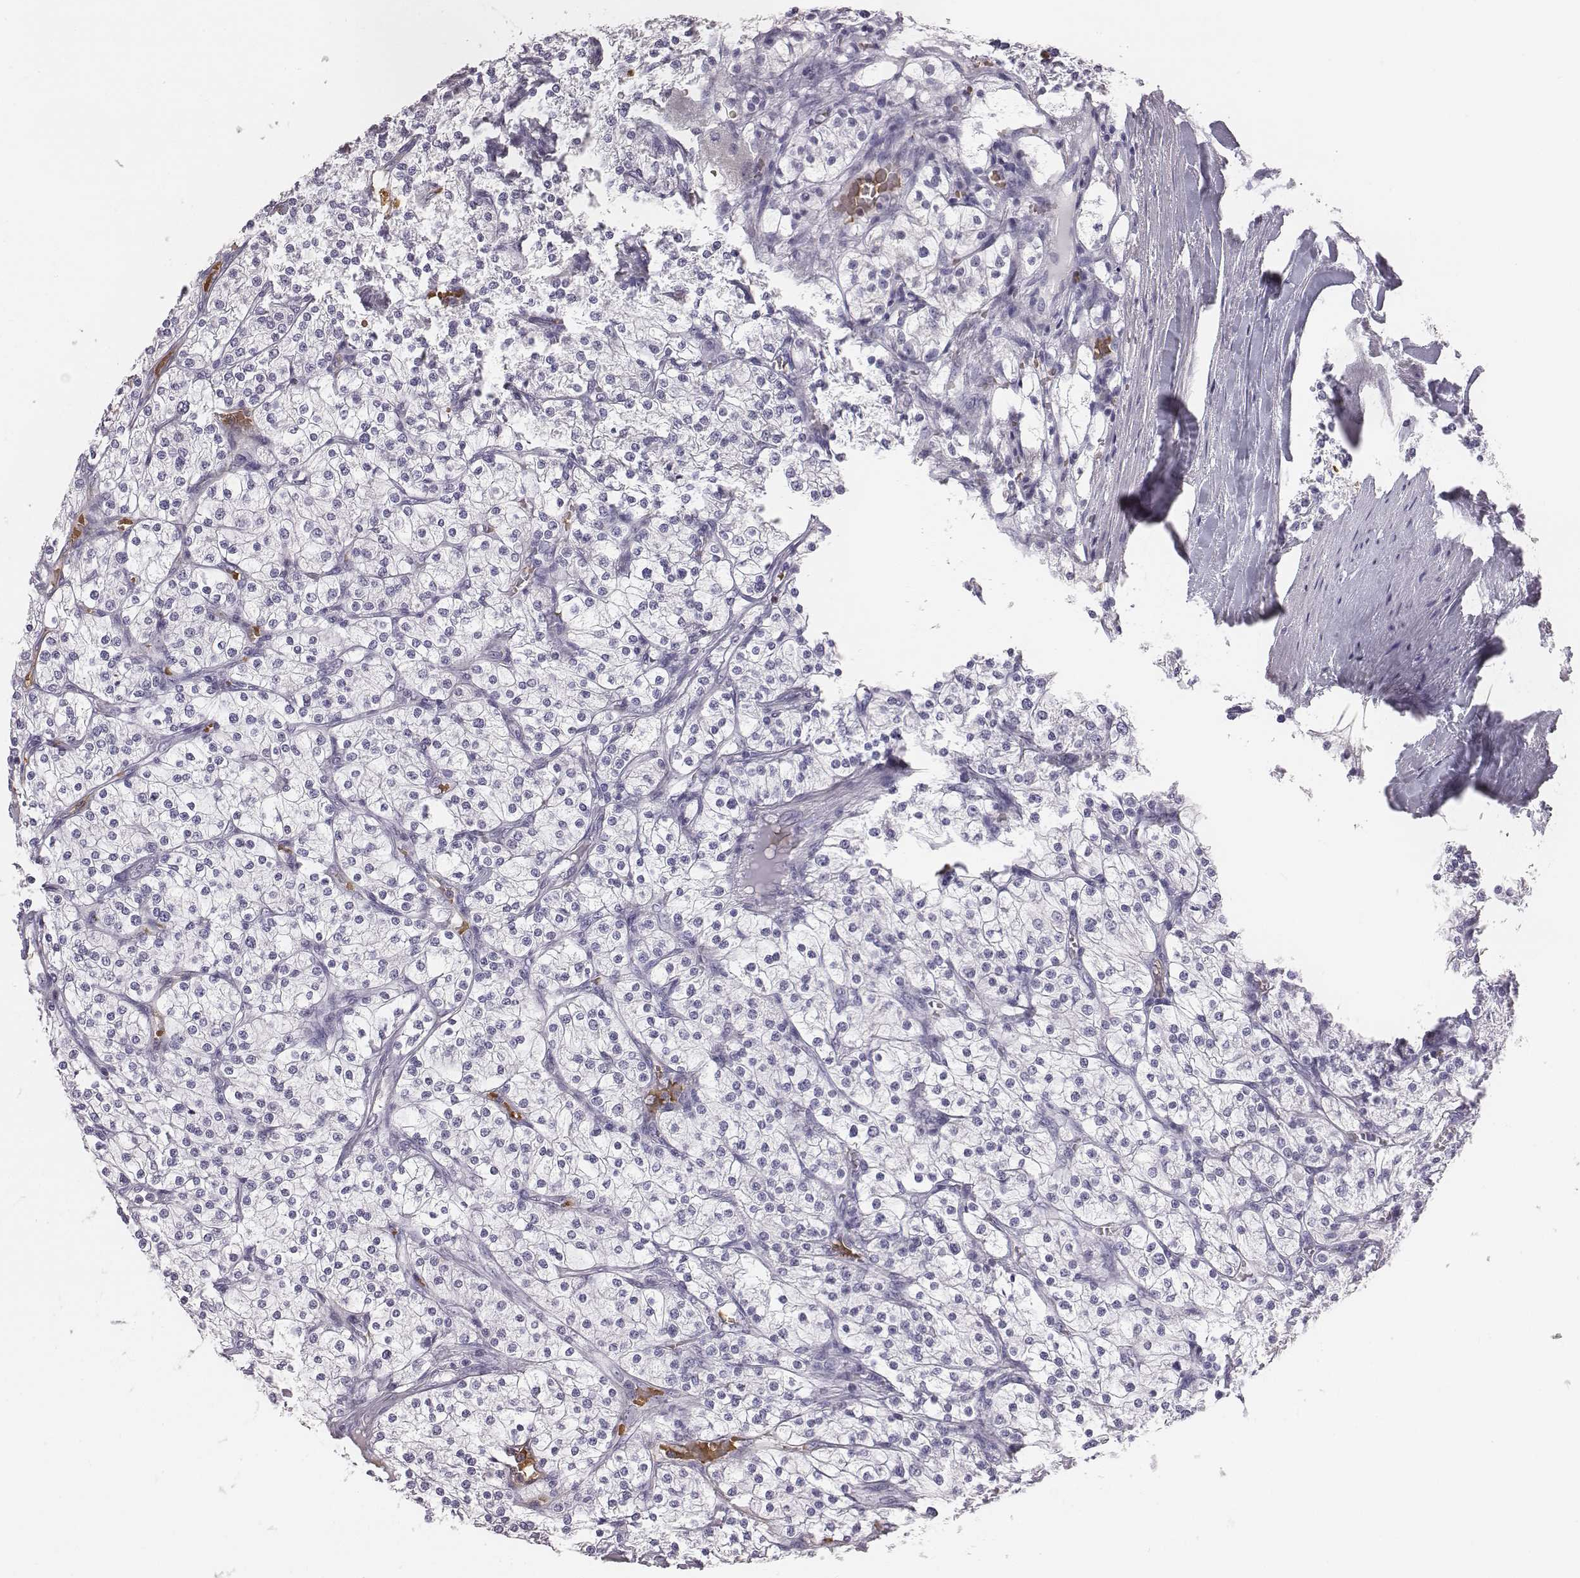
{"staining": {"intensity": "negative", "quantity": "none", "location": "none"}, "tissue": "renal cancer", "cell_type": "Tumor cells", "image_type": "cancer", "snomed": [{"axis": "morphology", "description": "Adenocarcinoma, NOS"}, {"axis": "topography", "description": "Kidney"}], "caption": "This photomicrograph is of renal cancer (adenocarcinoma) stained with IHC to label a protein in brown with the nuclei are counter-stained blue. There is no staining in tumor cells. The staining was performed using DAB (3,3'-diaminobenzidine) to visualize the protein expression in brown, while the nuclei were stained in blue with hematoxylin (Magnification: 20x).", "gene": "HBZ", "patient": {"sex": "male", "age": 80}}